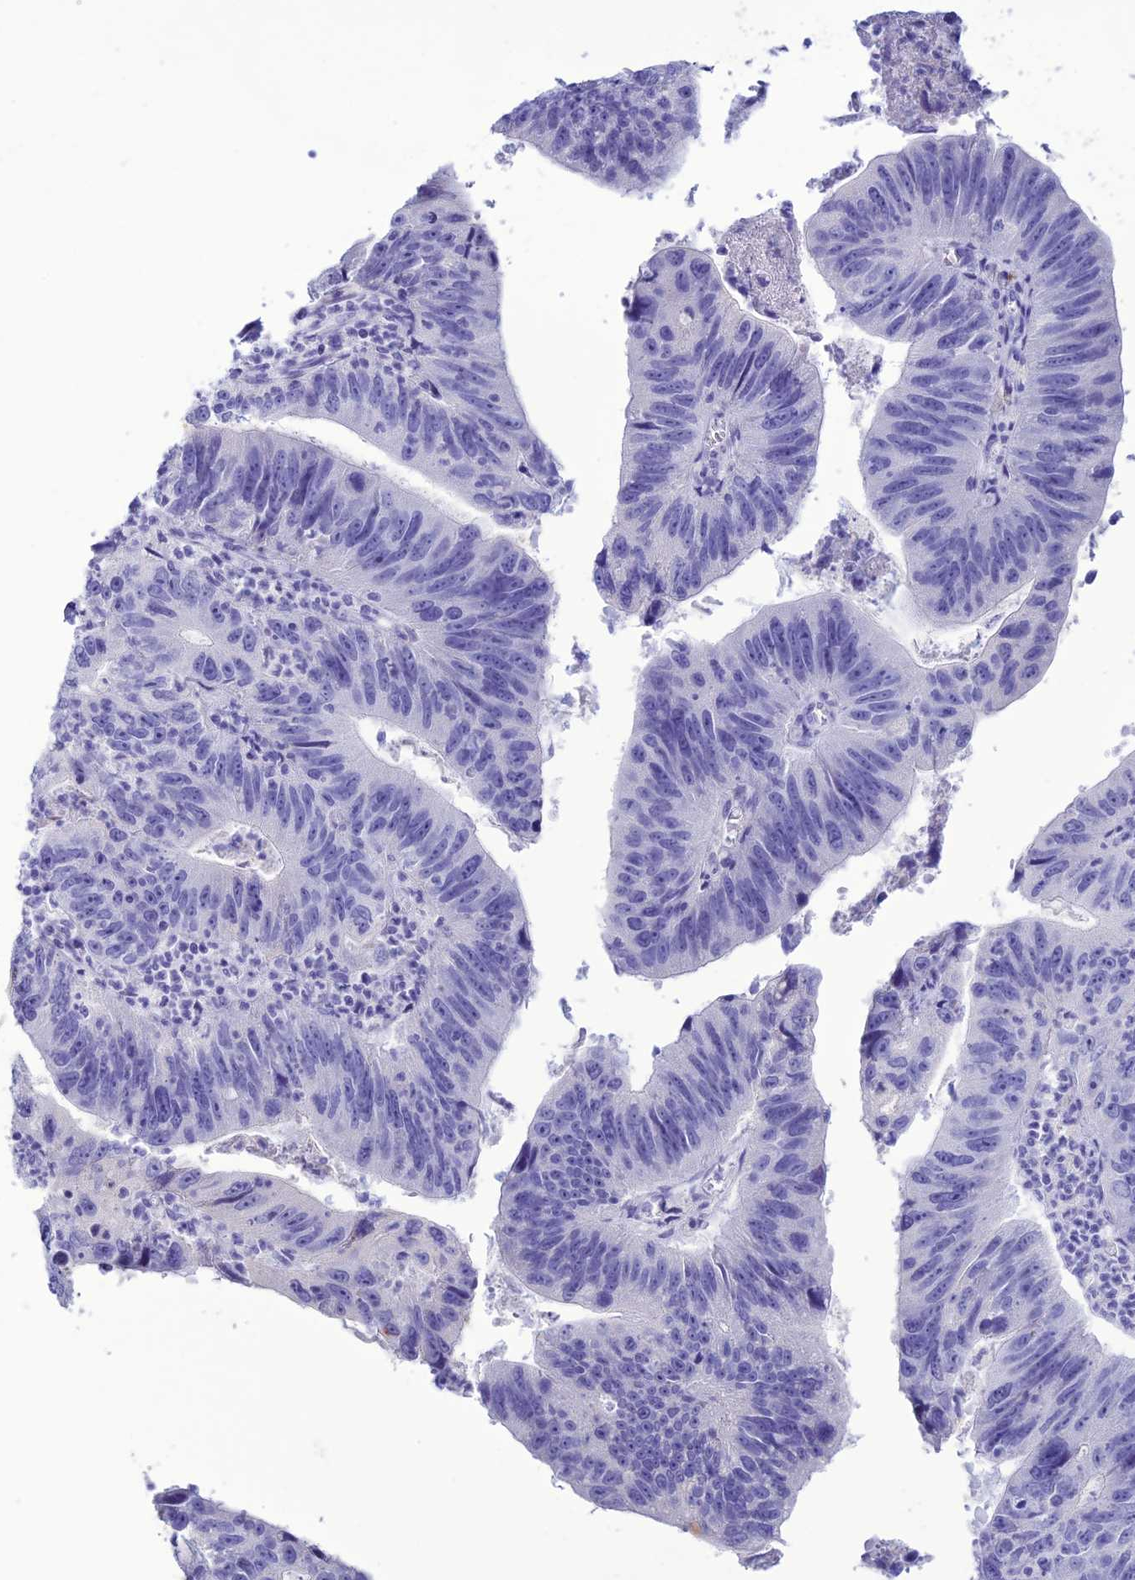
{"staining": {"intensity": "negative", "quantity": "none", "location": "none"}, "tissue": "stomach cancer", "cell_type": "Tumor cells", "image_type": "cancer", "snomed": [{"axis": "morphology", "description": "Adenocarcinoma, NOS"}, {"axis": "topography", "description": "Stomach"}], "caption": "Stomach cancer was stained to show a protein in brown. There is no significant expression in tumor cells.", "gene": "CLEC2L", "patient": {"sex": "male", "age": 59}}